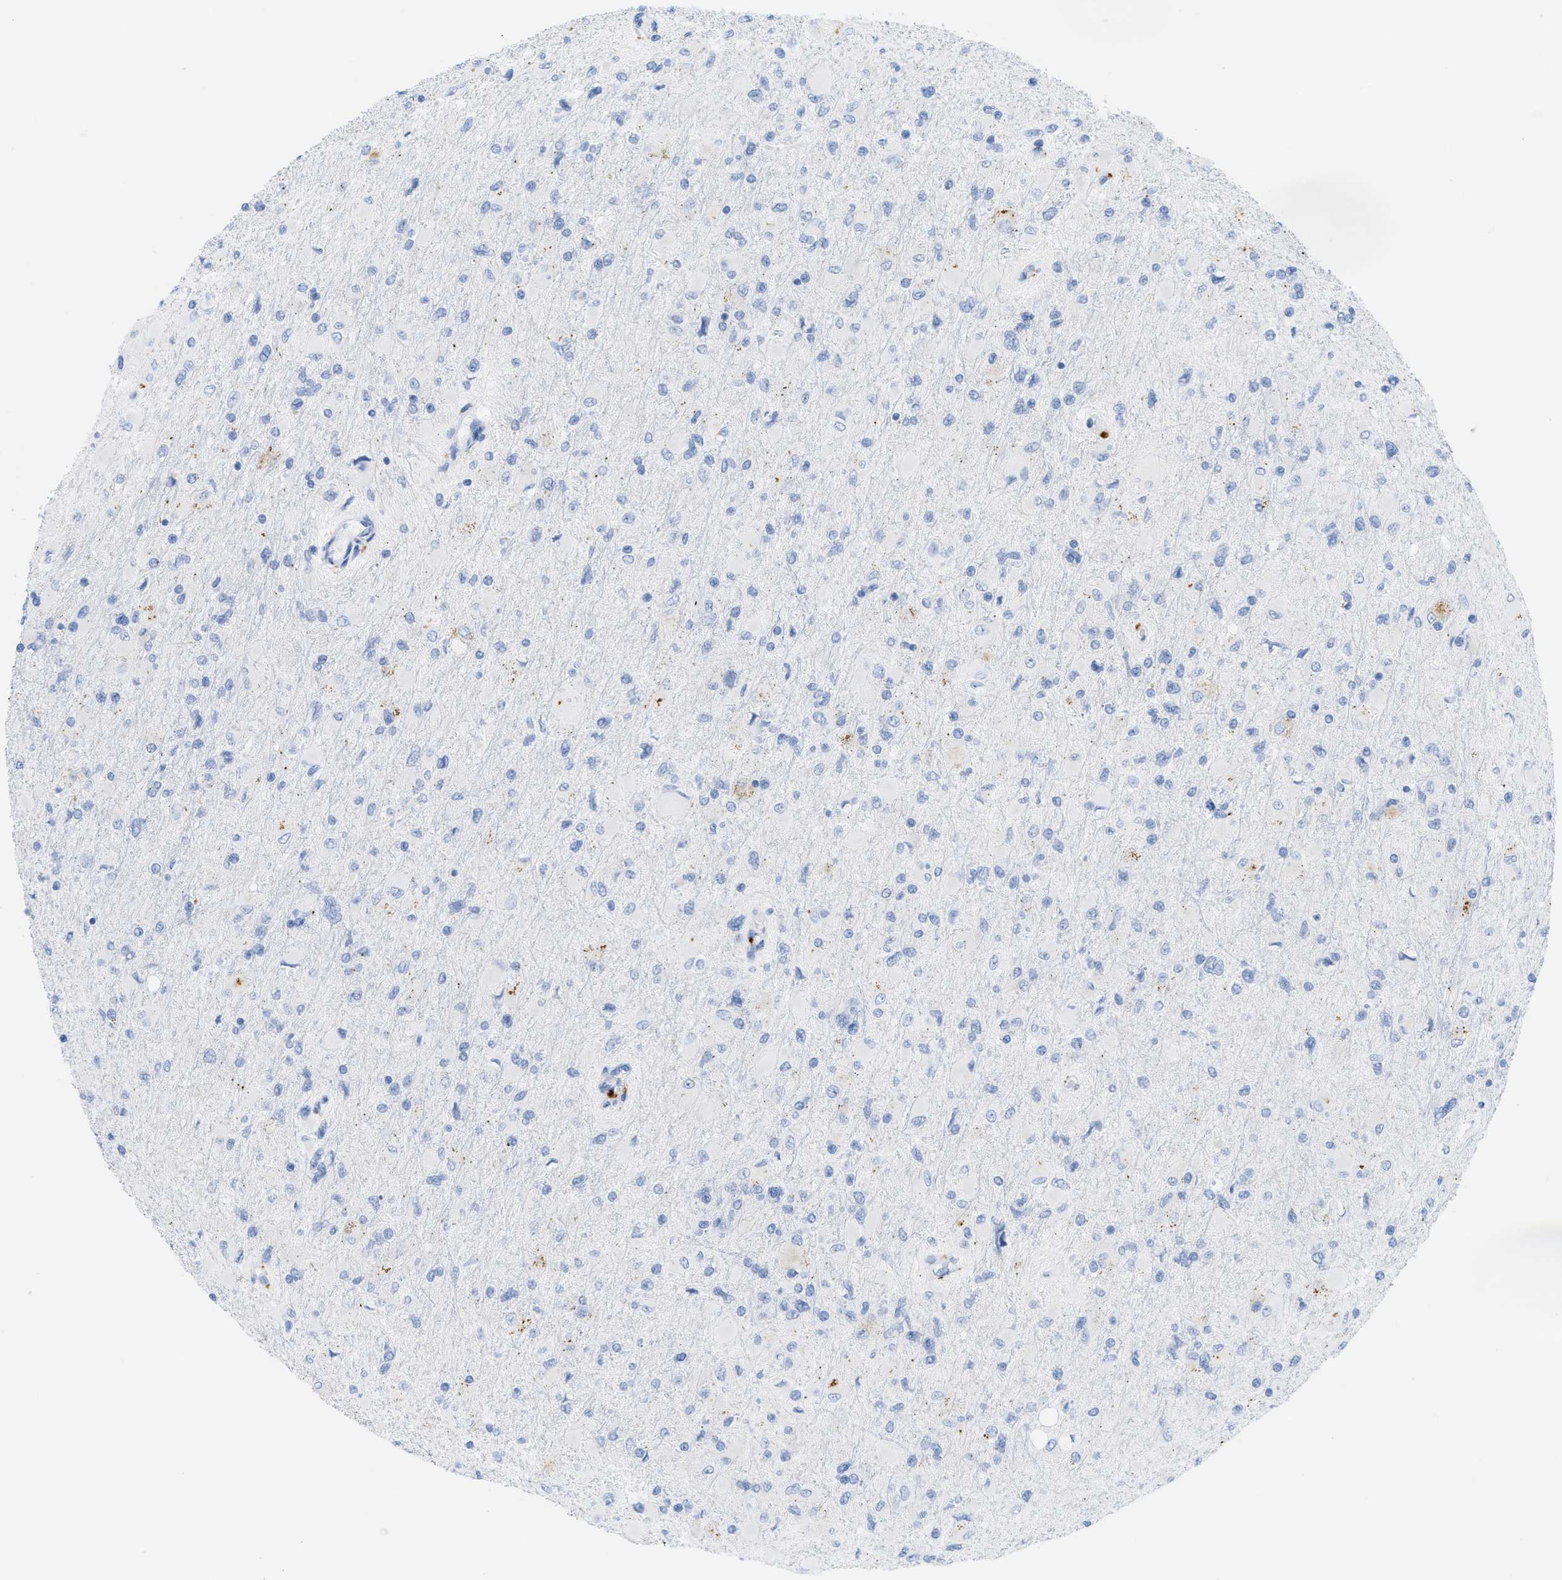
{"staining": {"intensity": "negative", "quantity": "none", "location": "none"}, "tissue": "glioma", "cell_type": "Tumor cells", "image_type": "cancer", "snomed": [{"axis": "morphology", "description": "Glioma, malignant, High grade"}, {"axis": "topography", "description": "Cerebral cortex"}], "caption": "There is no significant staining in tumor cells of glioma.", "gene": "WDR4", "patient": {"sex": "female", "age": 36}}